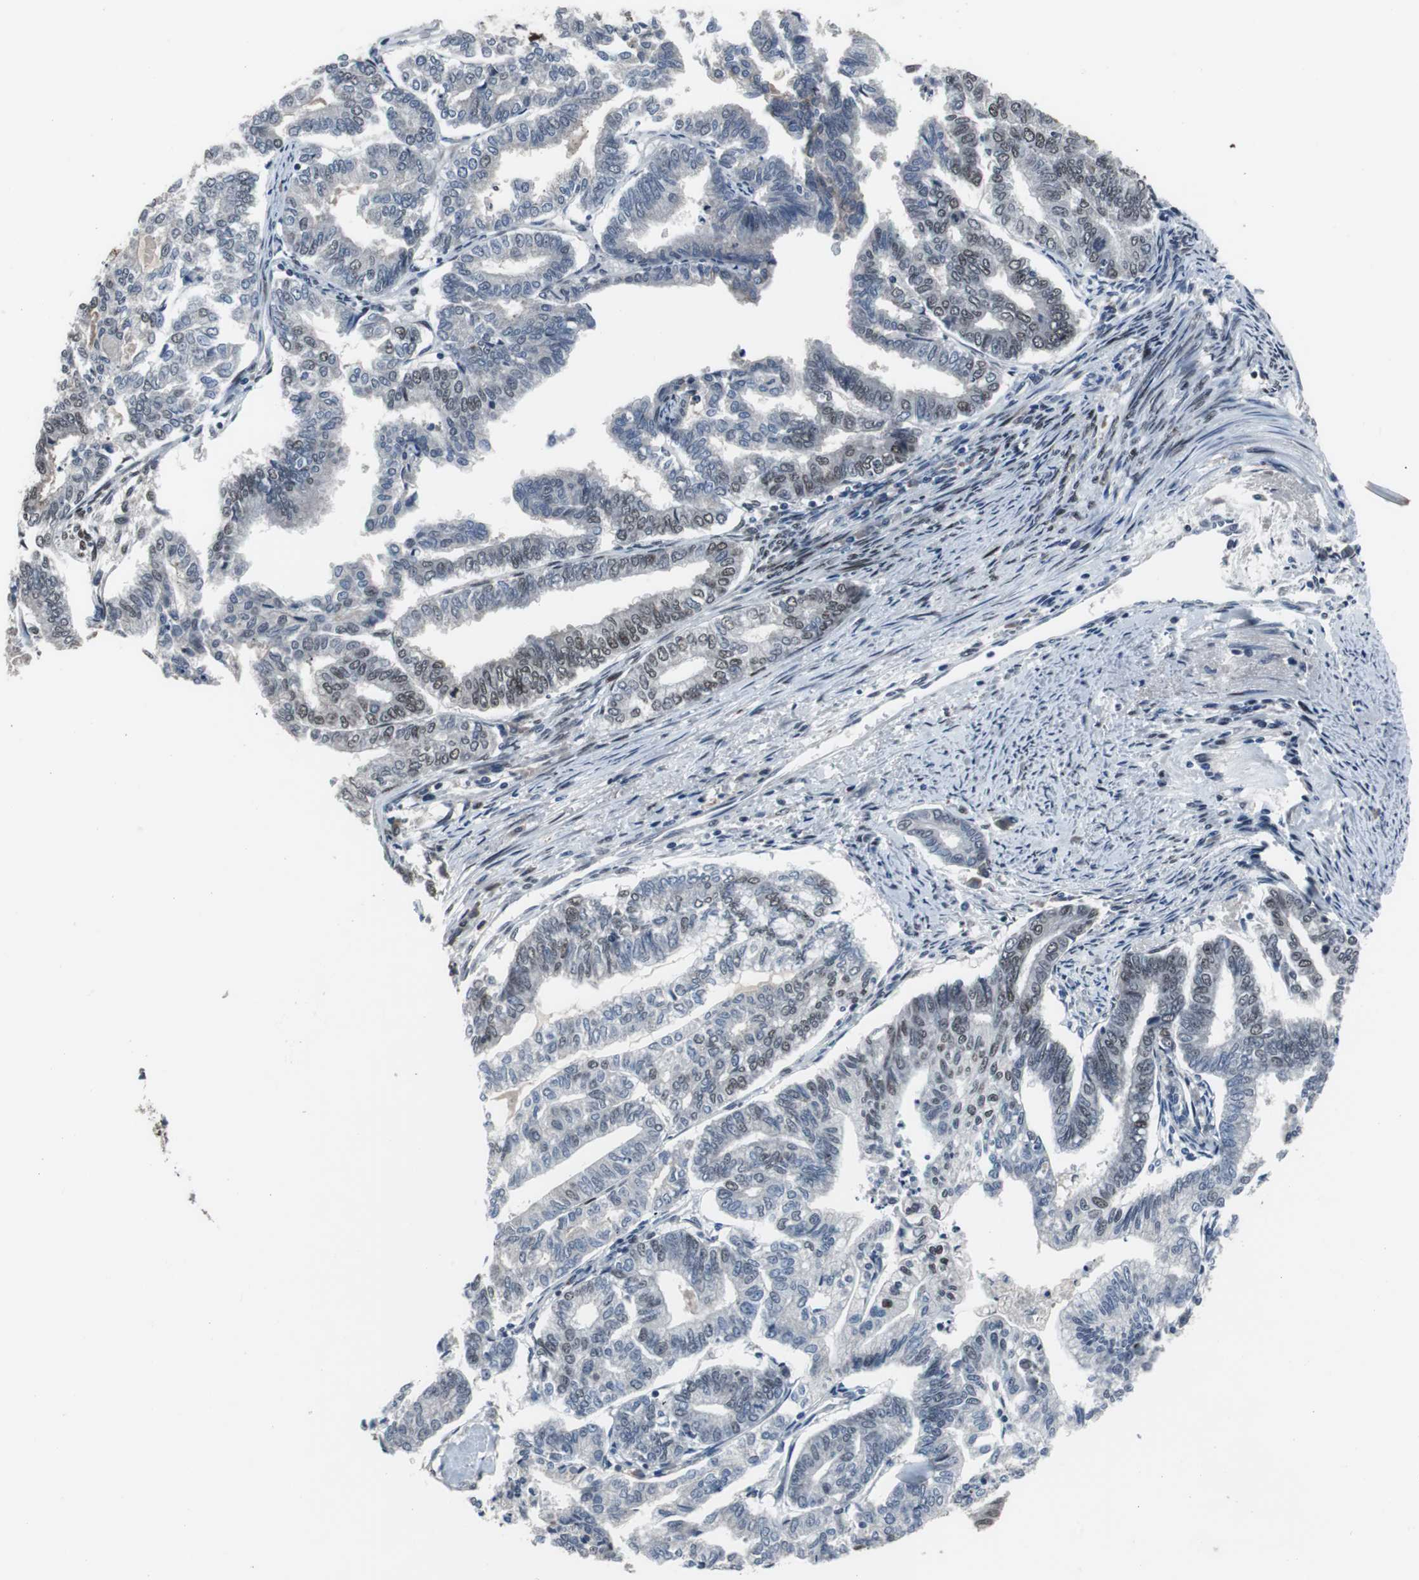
{"staining": {"intensity": "moderate", "quantity": "25%-75%", "location": "nuclear"}, "tissue": "endometrial cancer", "cell_type": "Tumor cells", "image_type": "cancer", "snomed": [{"axis": "morphology", "description": "Adenocarcinoma, NOS"}, {"axis": "topography", "description": "Endometrium"}], "caption": "An immunohistochemistry (IHC) micrograph of tumor tissue is shown. Protein staining in brown highlights moderate nuclear positivity in endometrial cancer within tumor cells.", "gene": "FOXP4", "patient": {"sex": "female", "age": 79}}